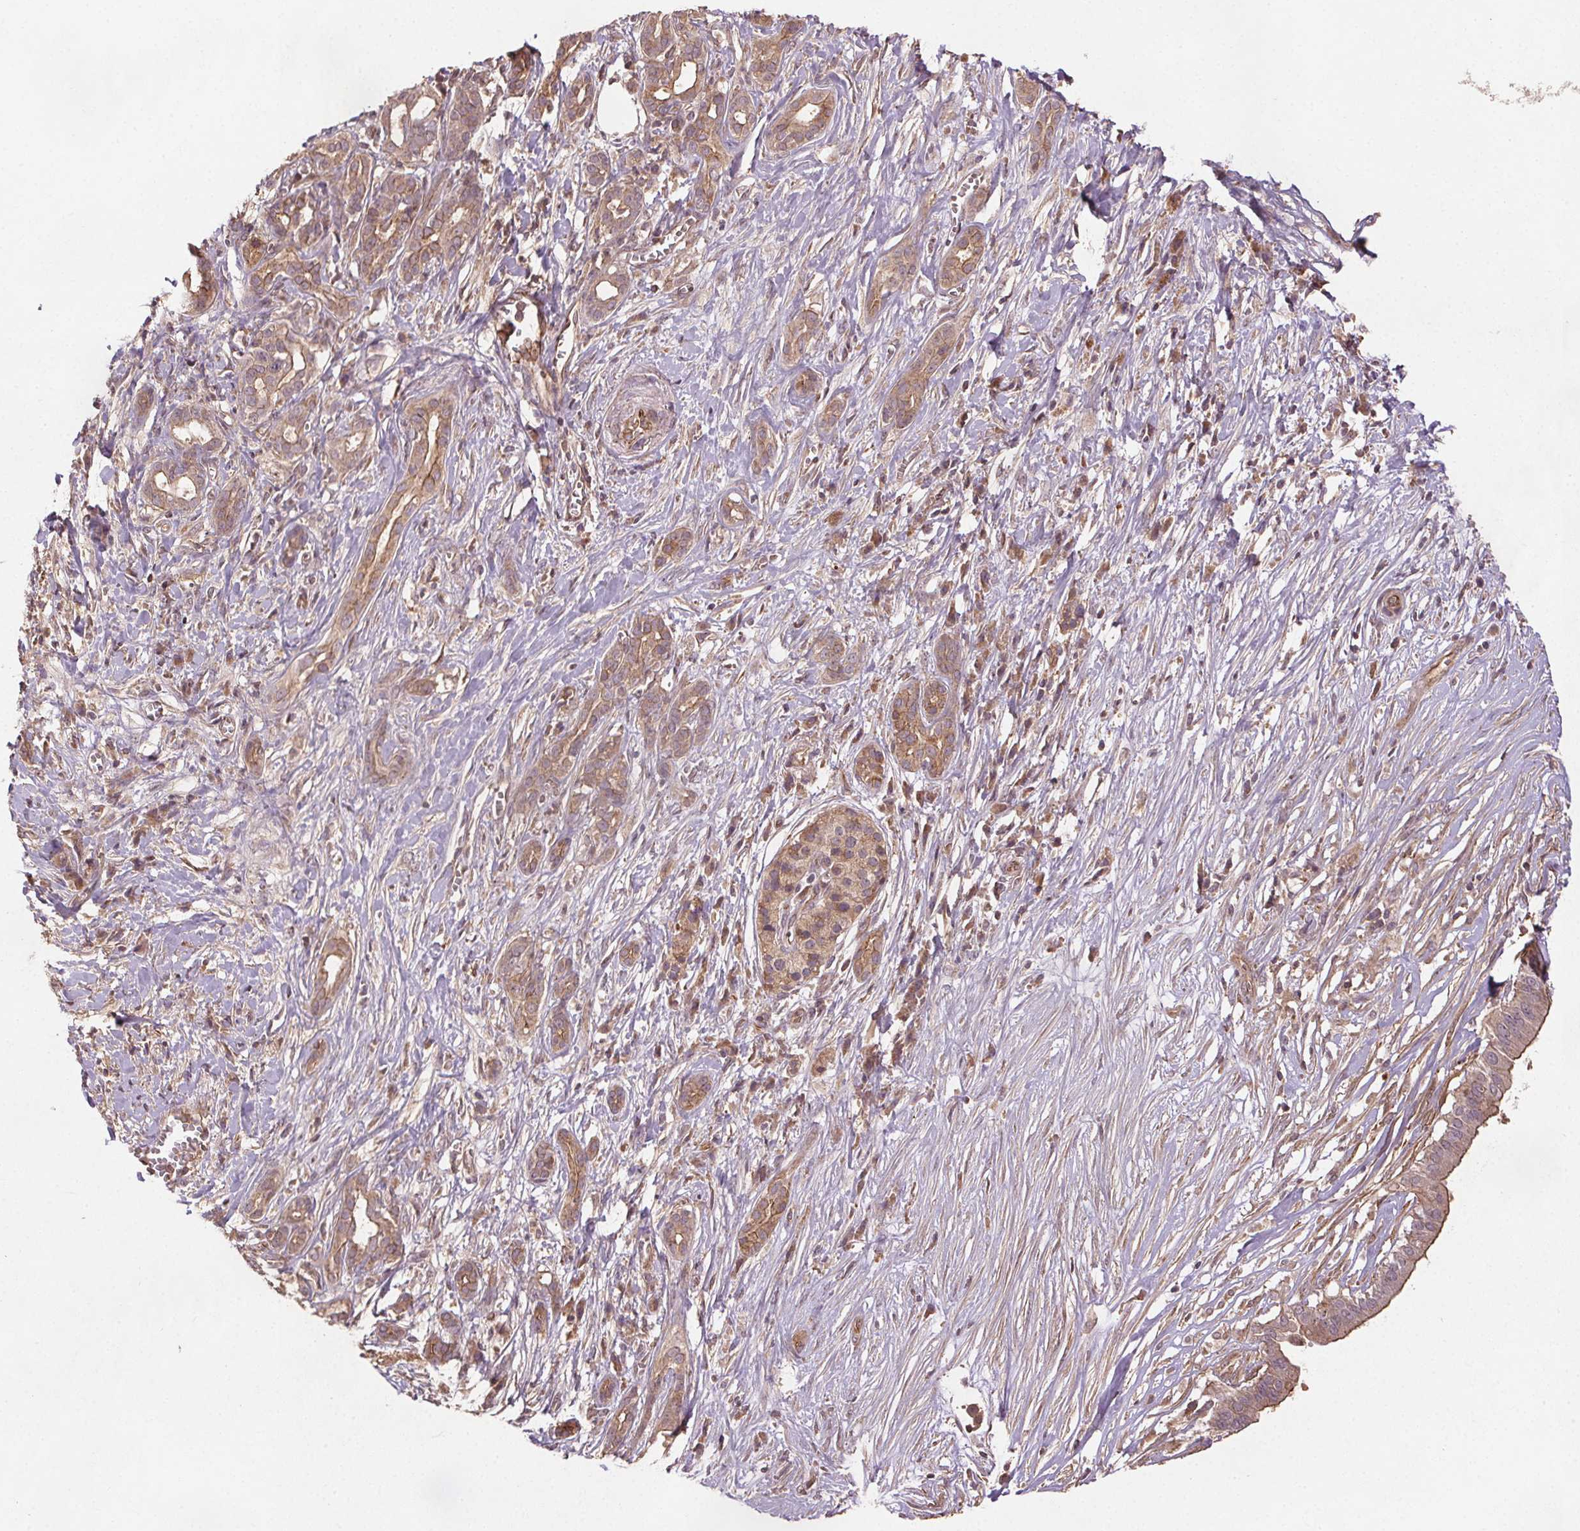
{"staining": {"intensity": "moderate", "quantity": ">75%", "location": "cytoplasmic/membranous"}, "tissue": "pancreatic cancer", "cell_type": "Tumor cells", "image_type": "cancer", "snomed": [{"axis": "morphology", "description": "Adenocarcinoma, NOS"}, {"axis": "topography", "description": "Pancreas"}], "caption": "A brown stain shows moderate cytoplasmic/membranous staining of a protein in adenocarcinoma (pancreatic) tumor cells. (IHC, brightfield microscopy, high magnification).", "gene": "SEC14L2", "patient": {"sex": "male", "age": 61}}